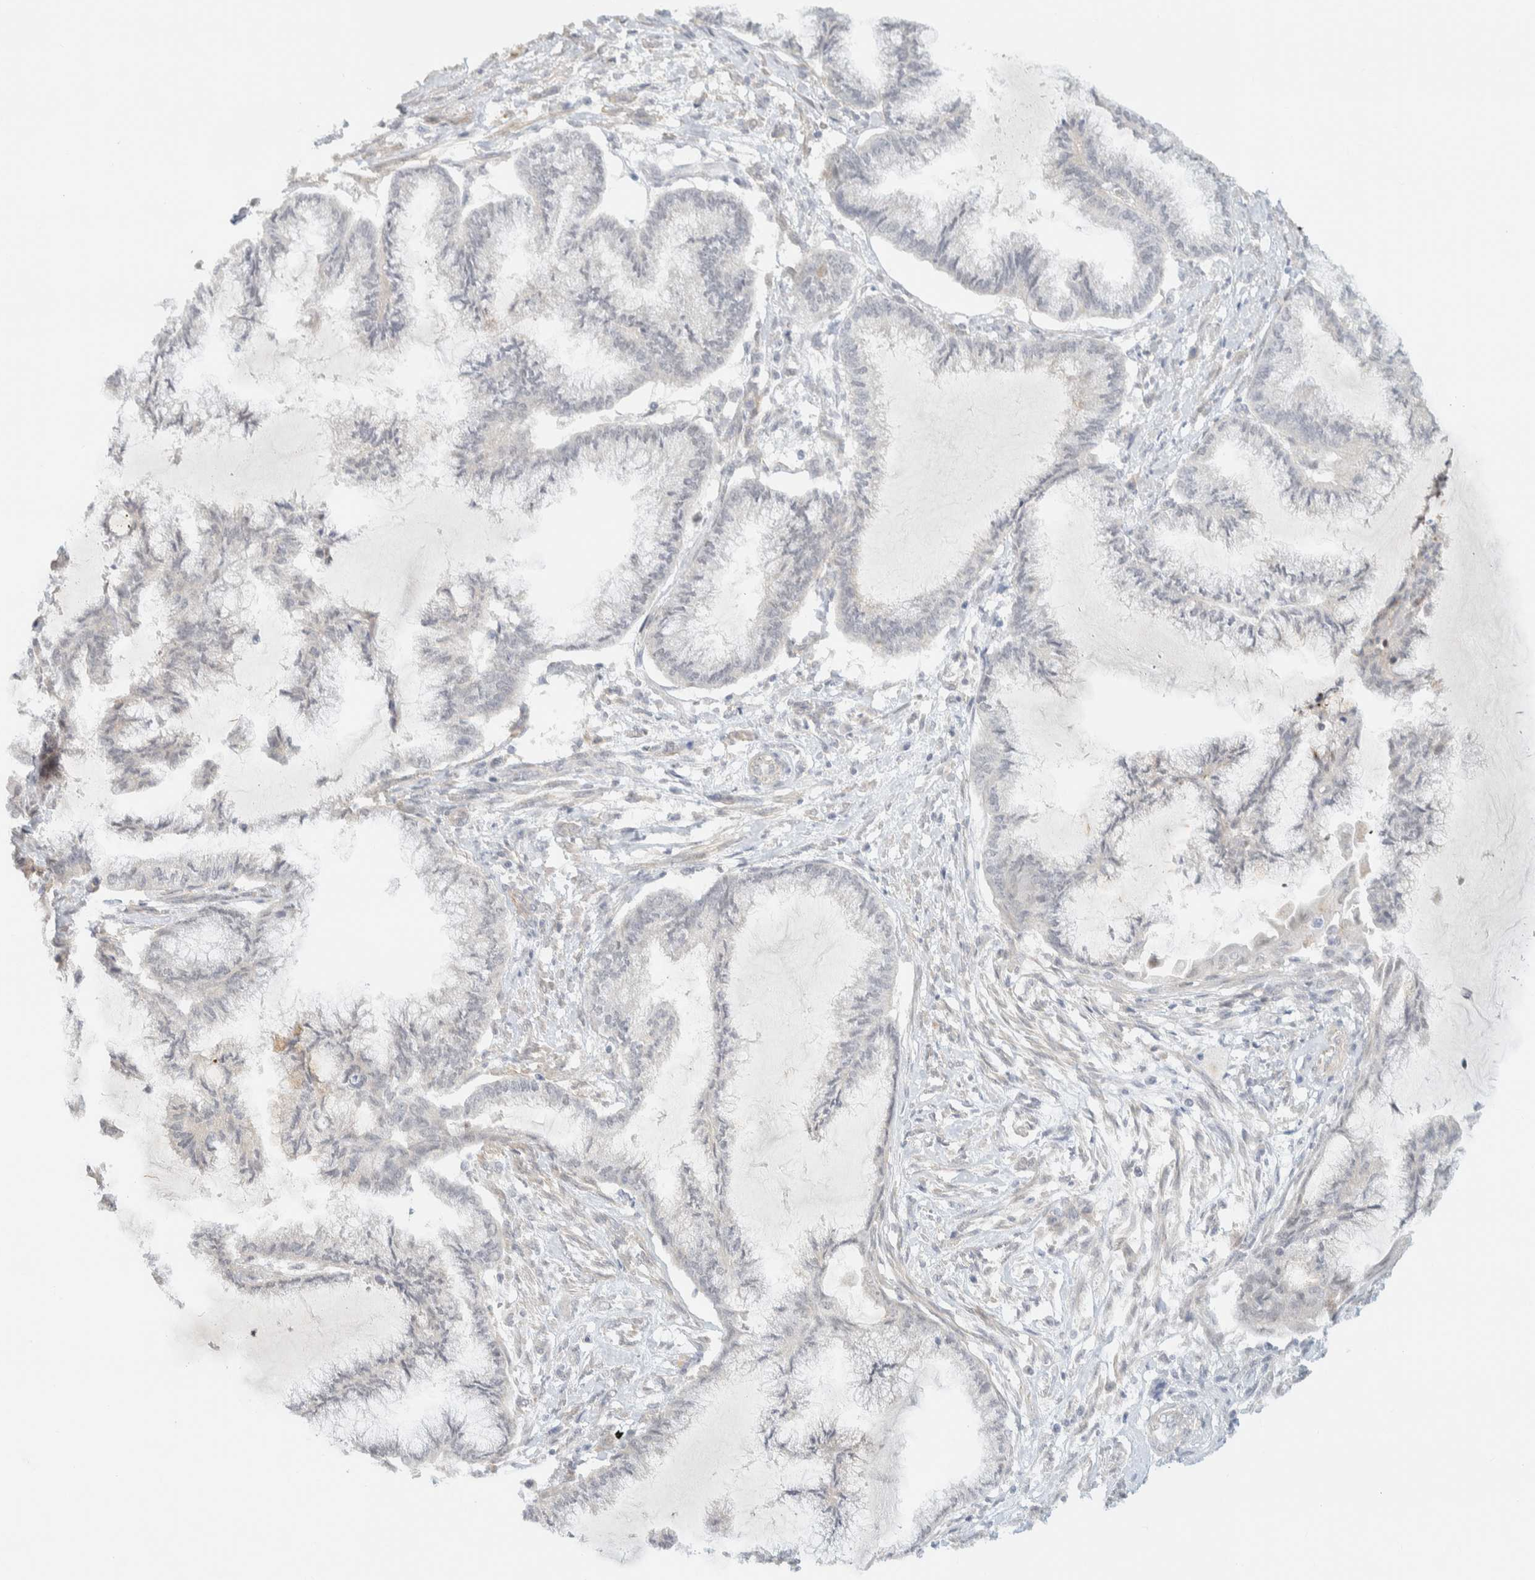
{"staining": {"intensity": "negative", "quantity": "none", "location": "none"}, "tissue": "endometrial cancer", "cell_type": "Tumor cells", "image_type": "cancer", "snomed": [{"axis": "morphology", "description": "Adenocarcinoma, NOS"}, {"axis": "topography", "description": "Endometrium"}], "caption": "There is no significant staining in tumor cells of endometrial adenocarcinoma.", "gene": "TNK1", "patient": {"sex": "female", "age": 86}}